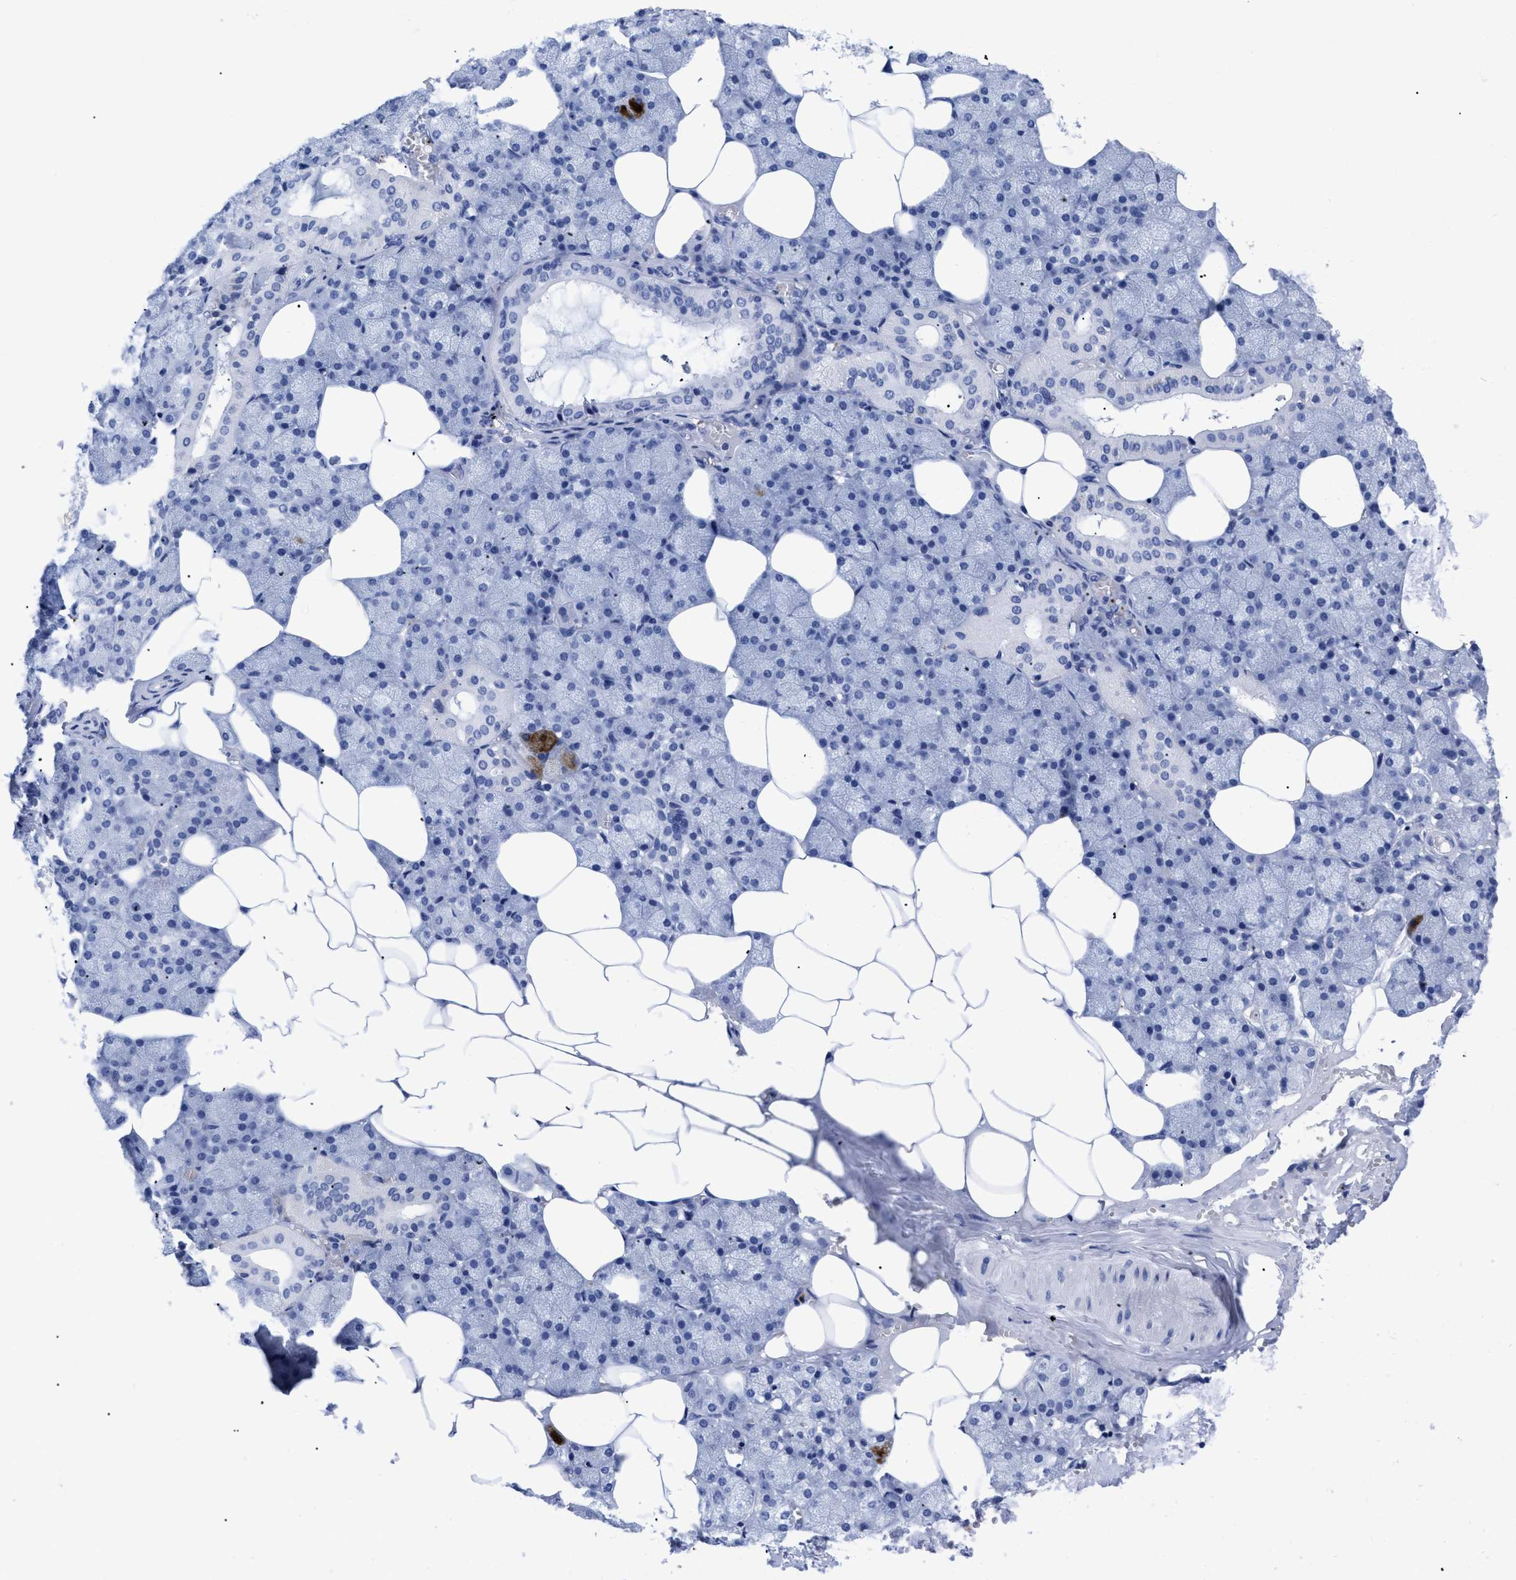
{"staining": {"intensity": "negative", "quantity": "none", "location": "none"}, "tissue": "salivary gland", "cell_type": "Glandular cells", "image_type": "normal", "snomed": [{"axis": "morphology", "description": "Normal tissue, NOS"}, {"axis": "topography", "description": "Salivary gland"}], "caption": "This is a photomicrograph of IHC staining of unremarkable salivary gland, which shows no expression in glandular cells.", "gene": "TREML1", "patient": {"sex": "male", "age": 62}}